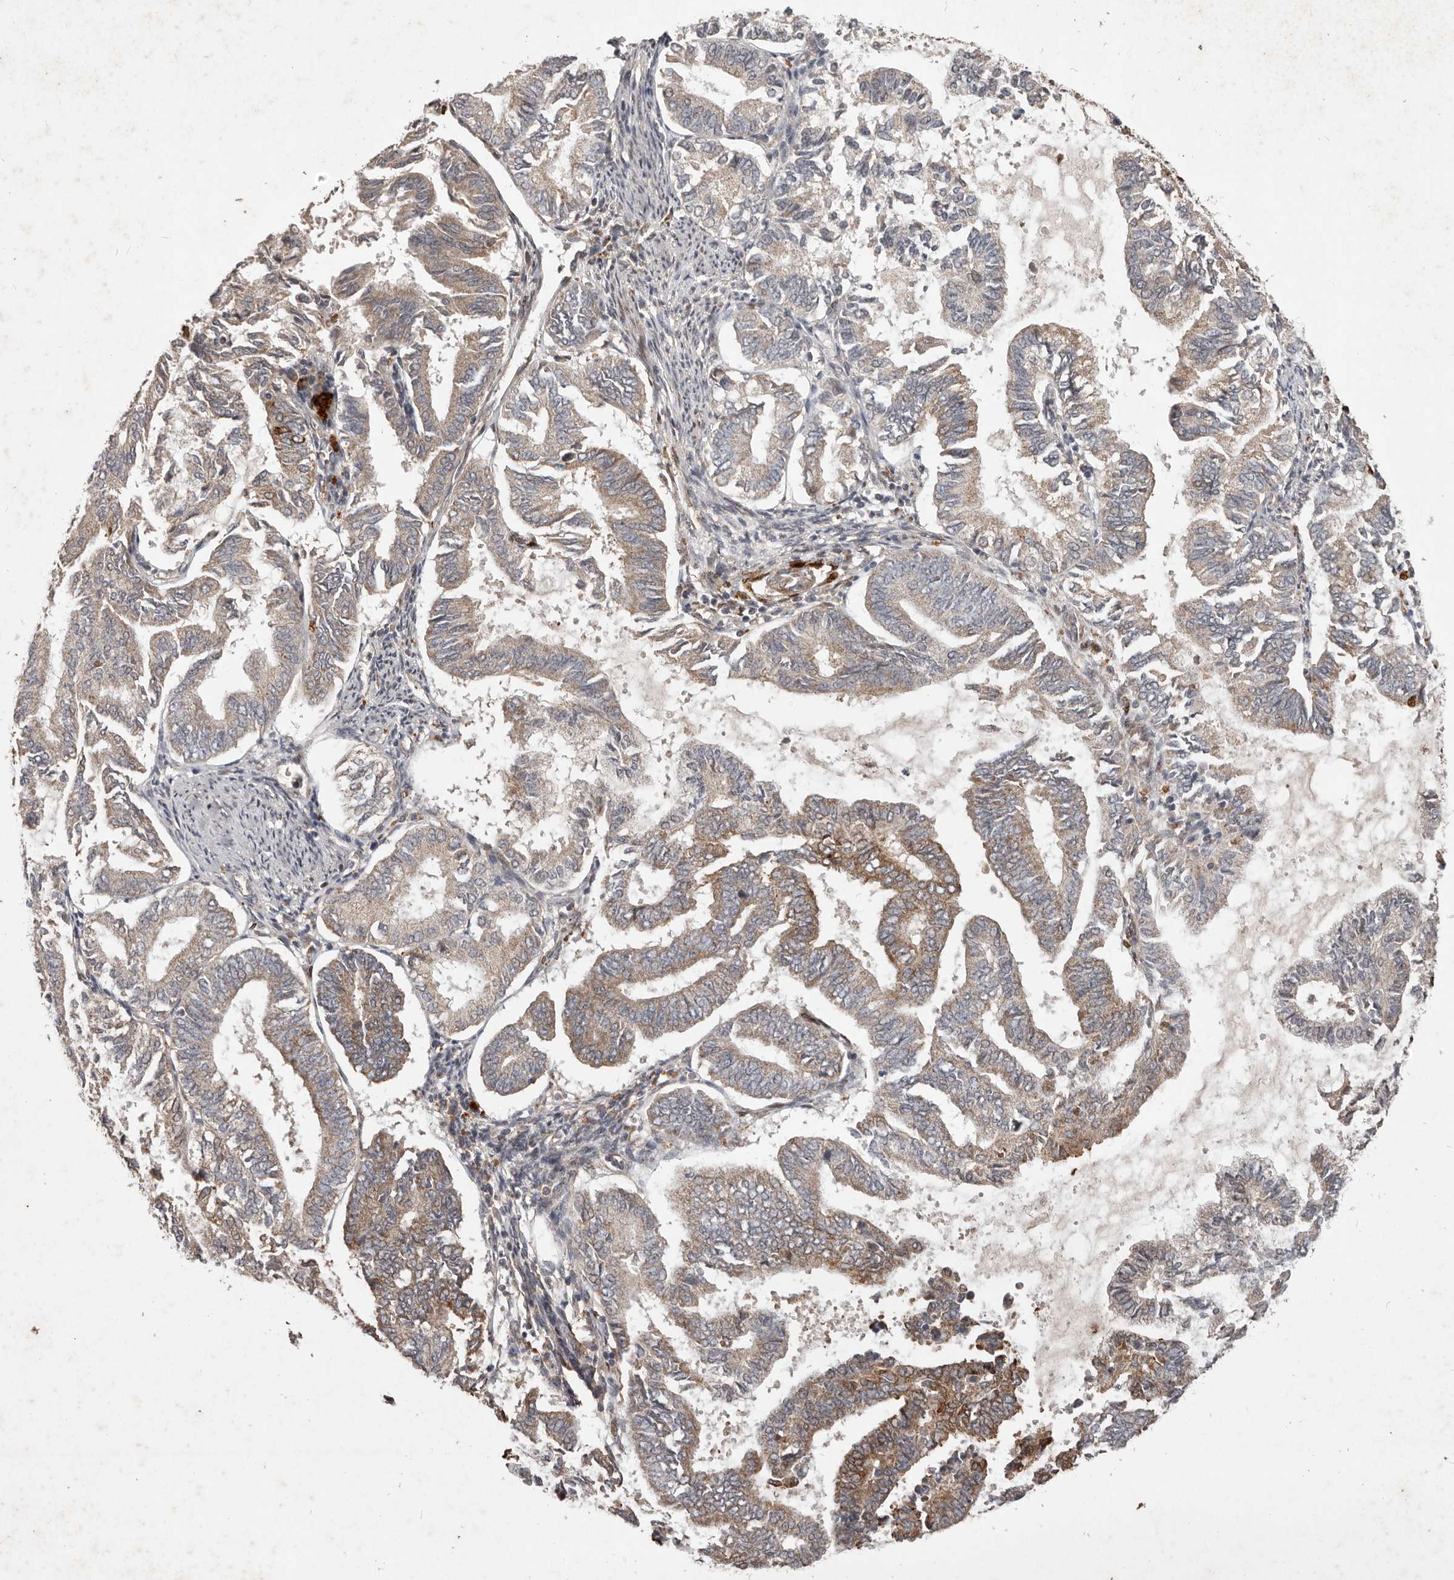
{"staining": {"intensity": "moderate", "quantity": "25%-75%", "location": "cytoplasmic/membranous"}, "tissue": "endometrial cancer", "cell_type": "Tumor cells", "image_type": "cancer", "snomed": [{"axis": "morphology", "description": "Adenocarcinoma, NOS"}, {"axis": "topography", "description": "Endometrium"}], "caption": "Immunohistochemistry (IHC) (DAB) staining of adenocarcinoma (endometrial) exhibits moderate cytoplasmic/membranous protein positivity in approximately 25%-75% of tumor cells.", "gene": "PLOD2", "patient": {"sex": "female", "age": 86}}